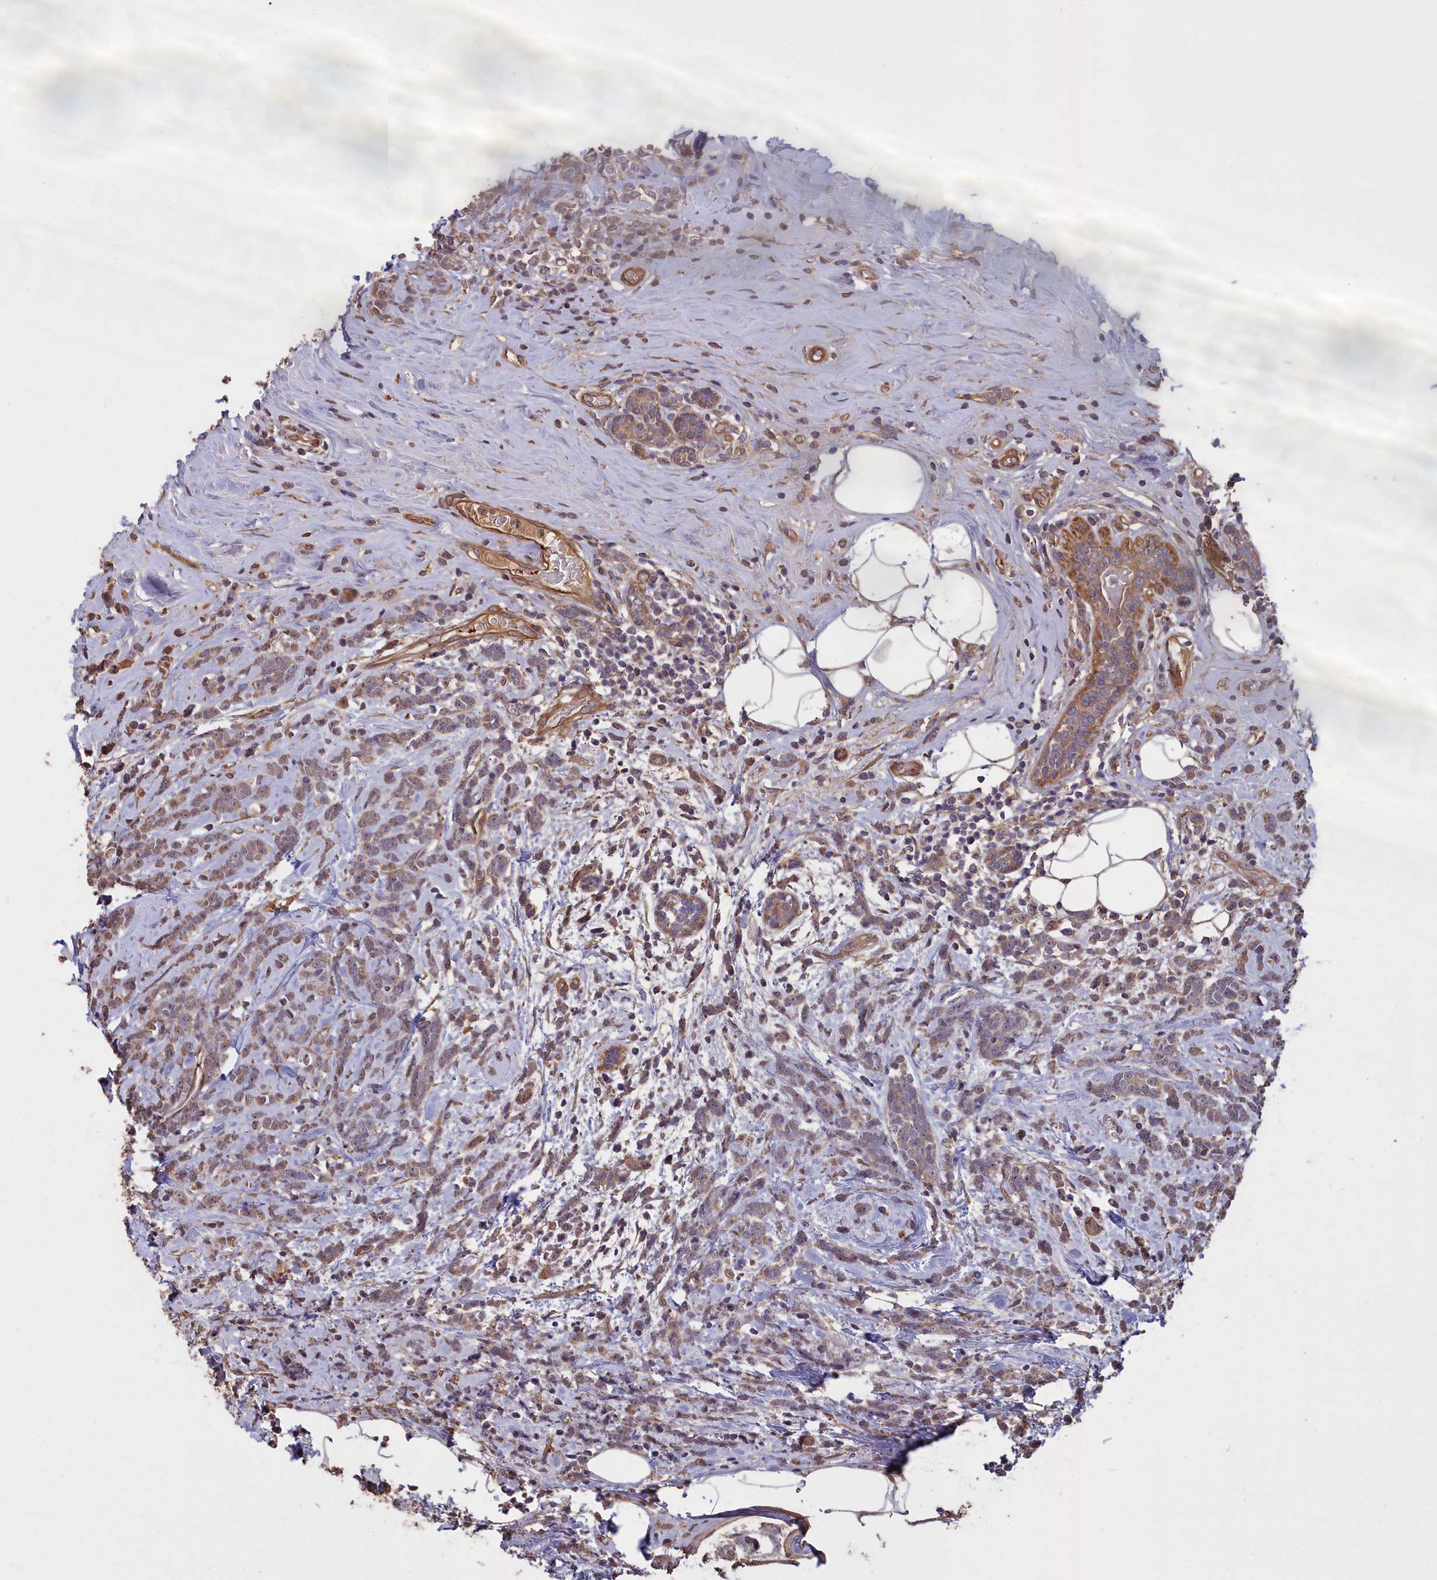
{"staining": {"intensity": "moderate", "quantity": ">75%", "location": "cytoplasmic/membranous,nuclear"}, "tissue": "breast cancer", "cell_type": "Tumor cells", "image_type": "cancer", "snomed": [{"axis": "morphology", "description": "Lobular carcinoma"}, {"axis": "topography", "description": "Breast"}], "caption": "Protein staining of lobular carcinoma (breast) tissue shows moderate cytoplasmic/membranous and nuclear positivity in approximately >75% of tumor cells.", "gene": "ATP6V0A2", "patient": {"sex": "female", "age": 58}}